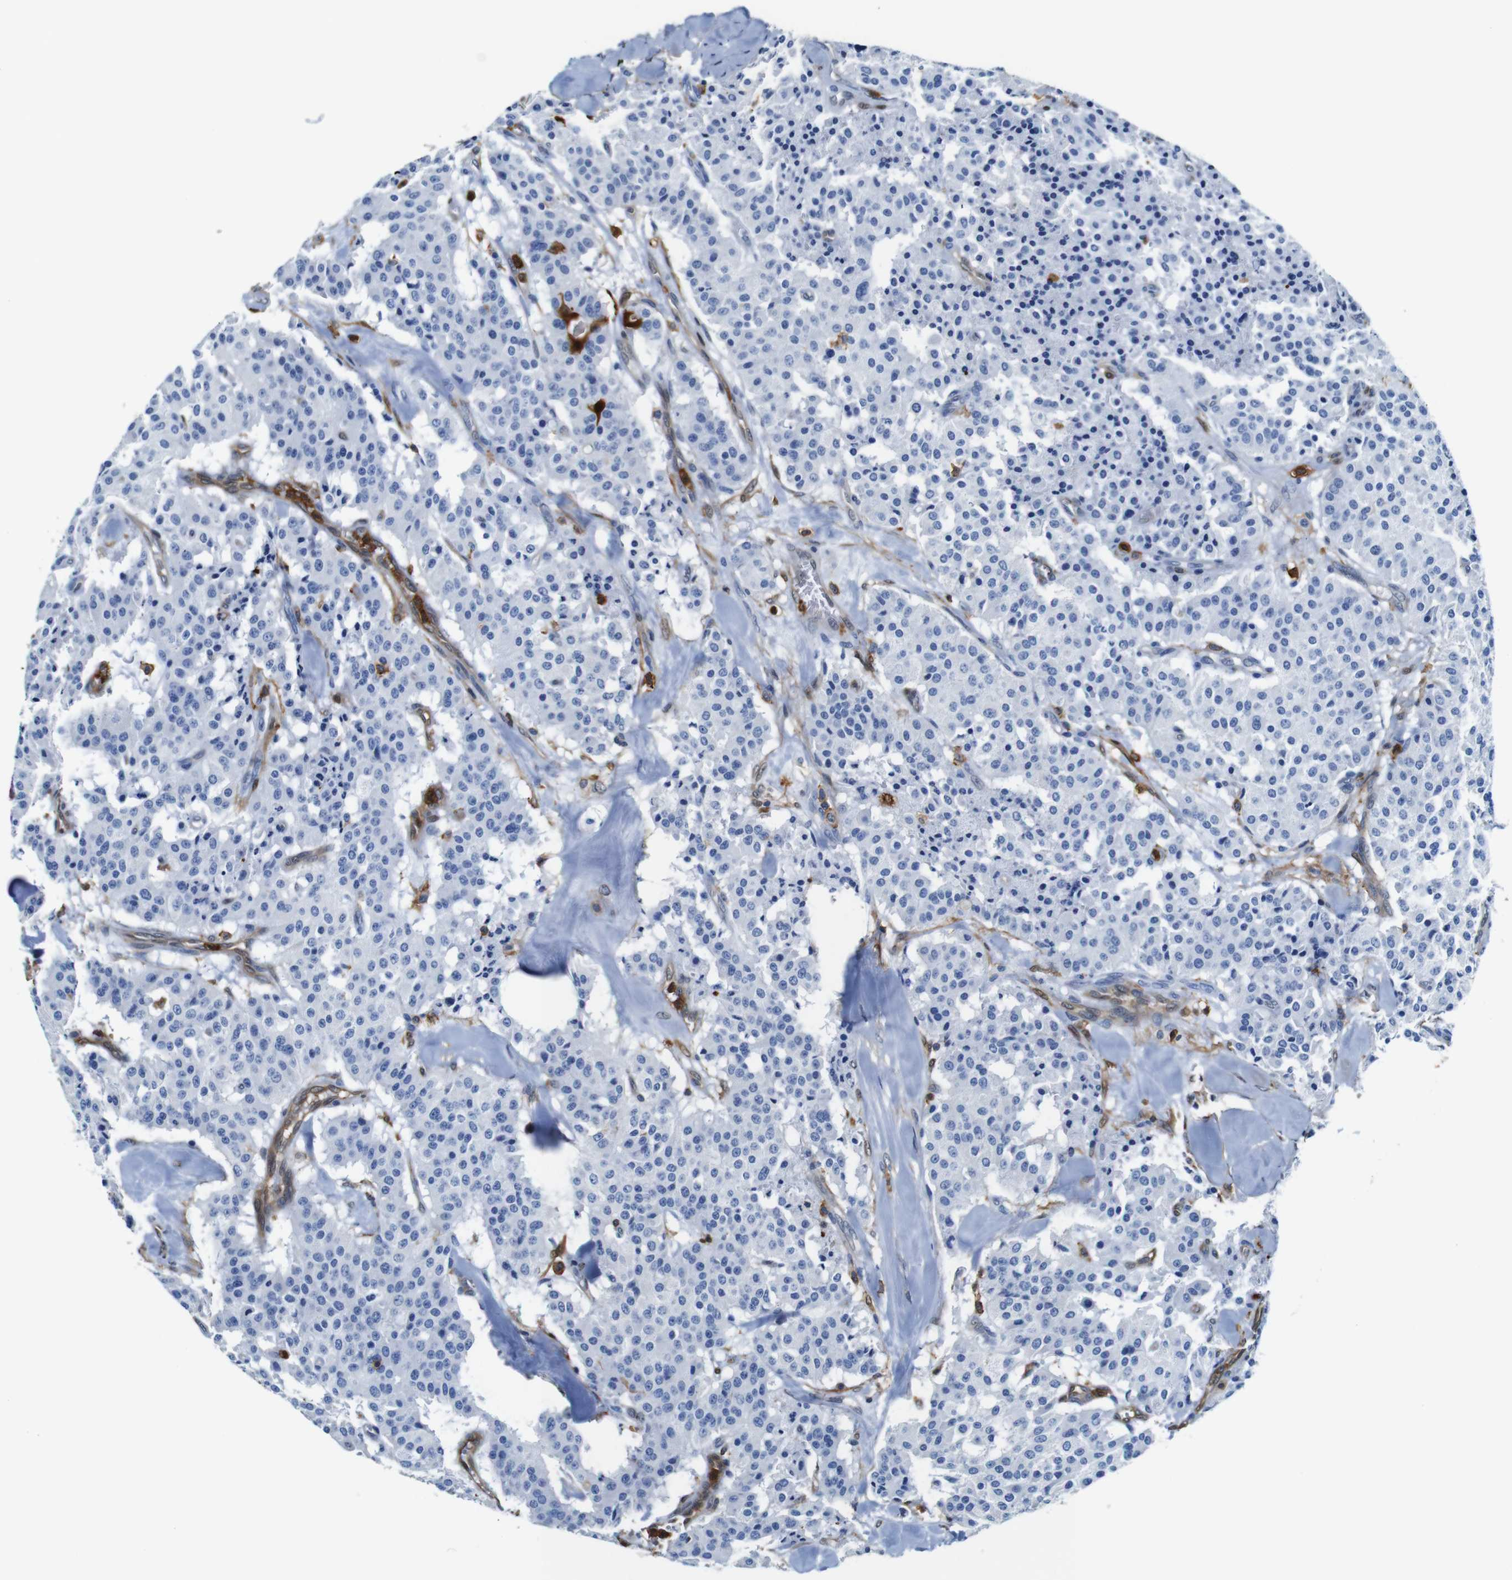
{"staining": {"intensity": "strong", "quantity": "<25%", "location": "cytoplasmic/membranous"}, "tissue": "carcinoid", "cell_type": "Tumor cells", "image_type": "cancer", "snomed": [{"axis": "morphology", "description": "Carcinoid, malignant, NOS"}, {"axis": "topography", "description": "Lung"}], "caption": "Human carcinoid (malignant) stained for a protein (brown) demonstrates strong cytoplasmic/membranous positive expression in about <25% of tumor cells.", "gene": "ANXA1", "patient": {"sex": "male", "age": 30}}